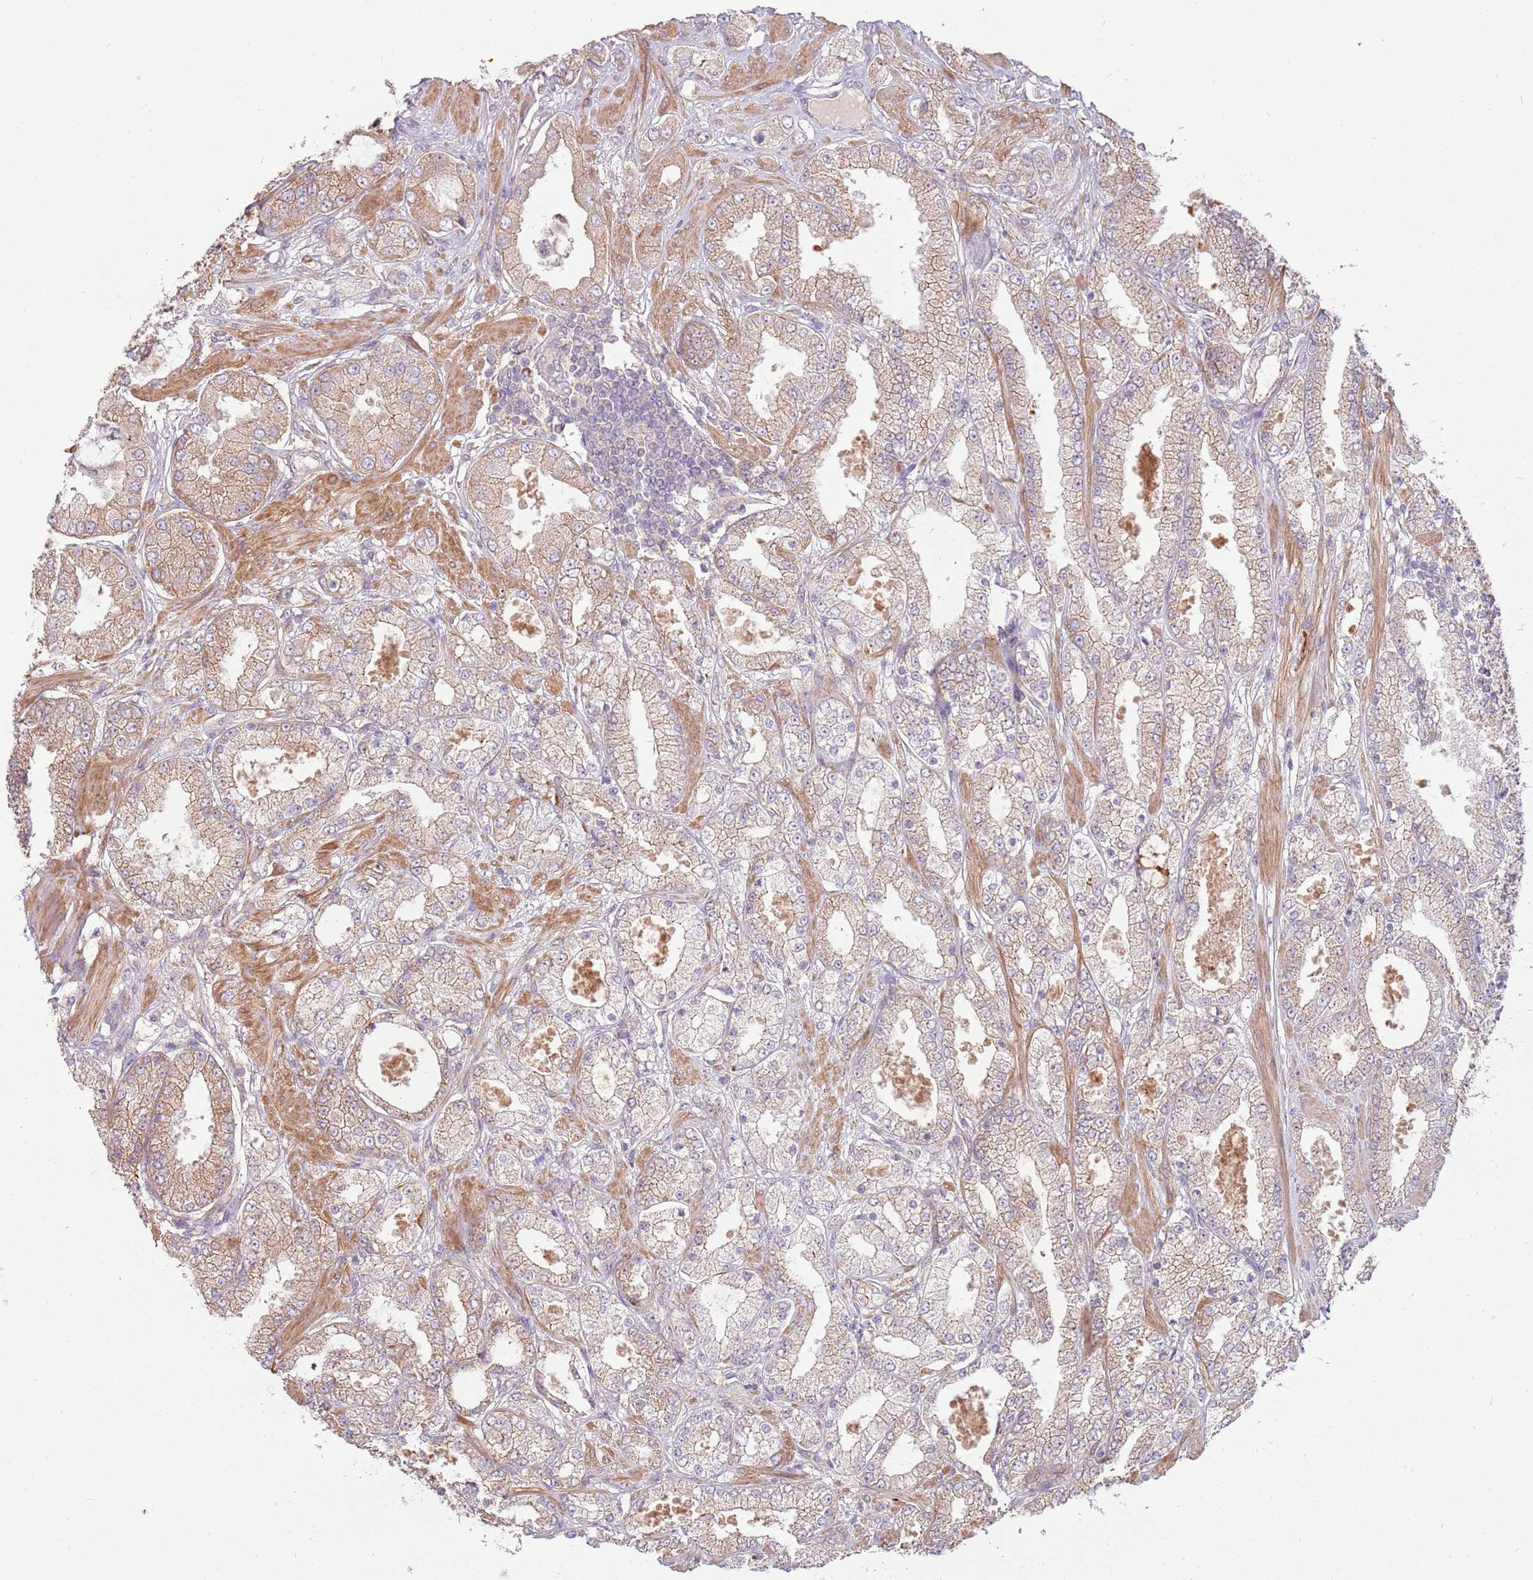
{"staining": {"intensity": "moderate", "quantity": "25%-75%", "location": "cytoplasmic/membranous"}, "tissue": "prostate cancer", "cell_type": "Tumor cells", "image_type": "cancer", "snomed": [{"axis": "morphology", "description": "Adenocarcinoma, High grade"}, {"axis": "topography", "description": "Prostate"}], "caption": "Human prostate adenocarcinoma (high-grade) stained with a protein marker exhibits moderate staining in tumor cells.", "gene": "SPATA31D1", "patient": {"sex": "male", "age": 68}}